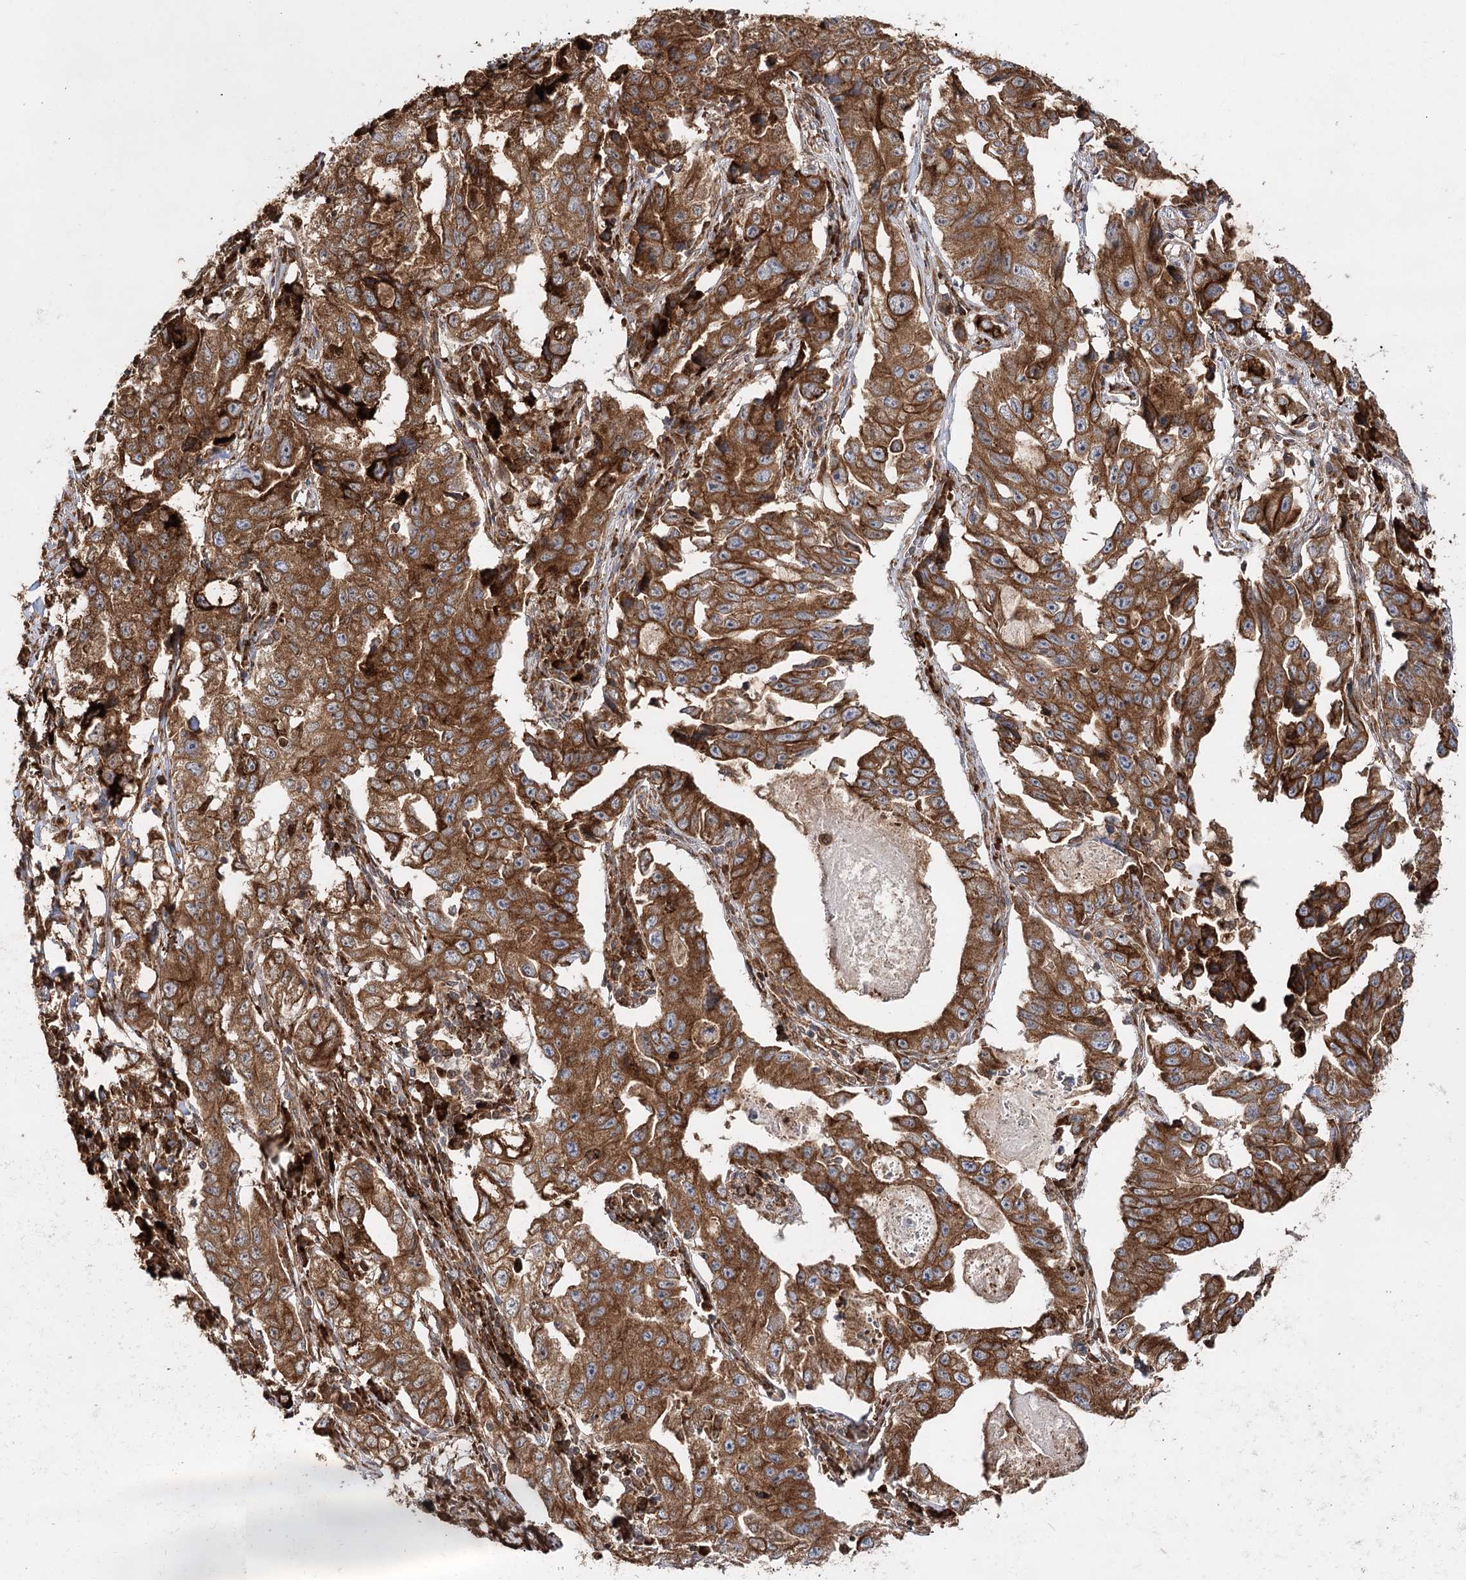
{"staining": {"intensity": "strong", "quantity": ">75%", "location": "cytoplasmic/membranous"}, "tissue": "lung cancer", "cell_type": "Tumor cells", "image_type": "cancer", "snomed": [{"axis": "morphology", "description": "Adenocarcinoma, NOS"}, {"axis": "topography", "description": "Lung"}], "caption": "Strong cytoplasmic/membranous staining for a protein is identified in approximately >75% of tumor cells of lung cancer using immunohistochemistry.", "gene": "DNAJB14", "patient": {"sex": "female", "age": 51}}